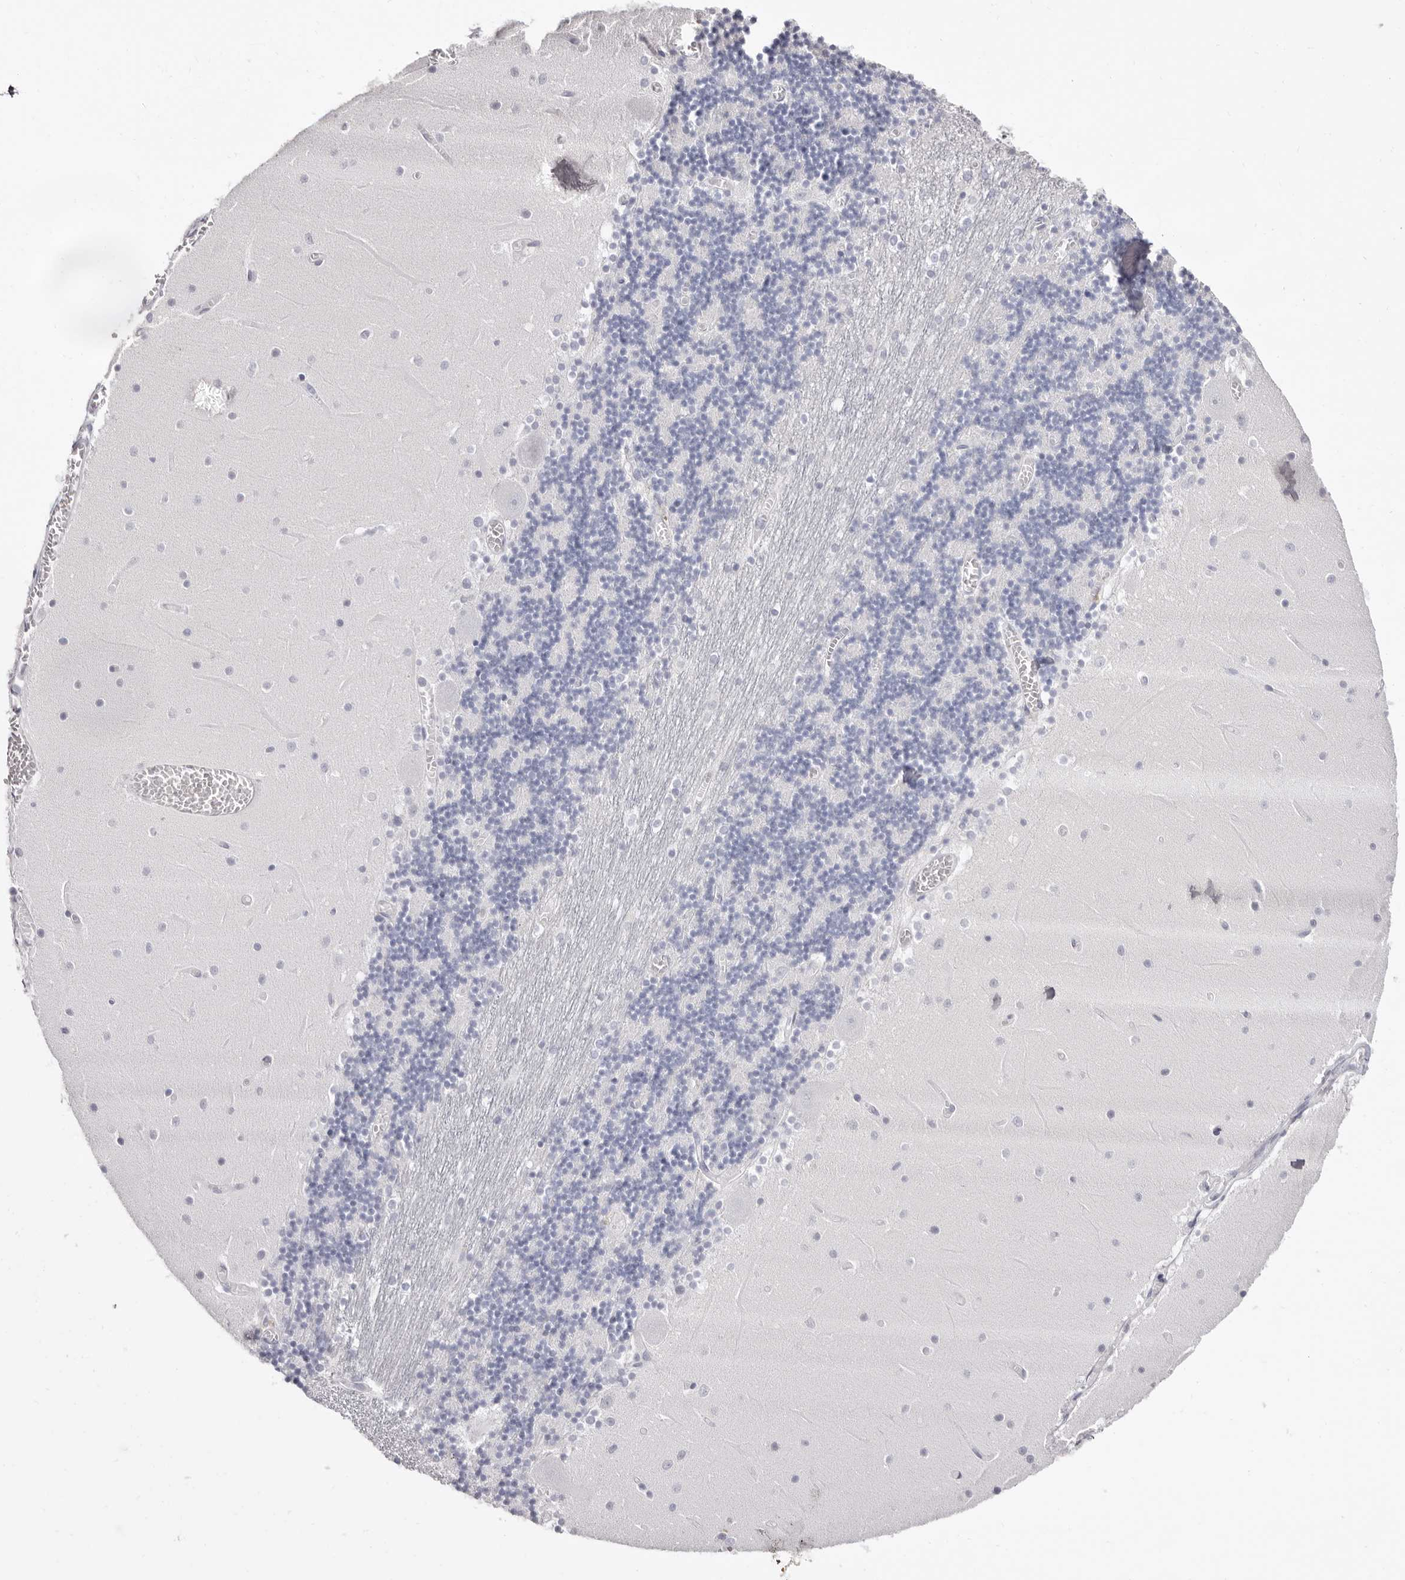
{"staining": {"intensity": "negative", "quantity": "none", "location": "none"}, "tissue": "cerebellum", "cell_type": "Cells in granular layer", "image_type": "normal", "snomed": [{"axis": "morphology", "description": "Normal tissue, NOS"}, {"axis": "topography", "description": "Cerebellum"}], "caption": "High magnification brightfield microscopy of unremarkable cerebellum stained with DAB (brown) and counterstained with hematoxylin (blue): cells in granular layer show no significant staining. (Brightfield microscopy of DAB (3,3'-diaminobenzidine) immunohistochemistry (IHC) at high magnification).", "gene": "LPO", "patient": {"sex": "female", "age": 28}}